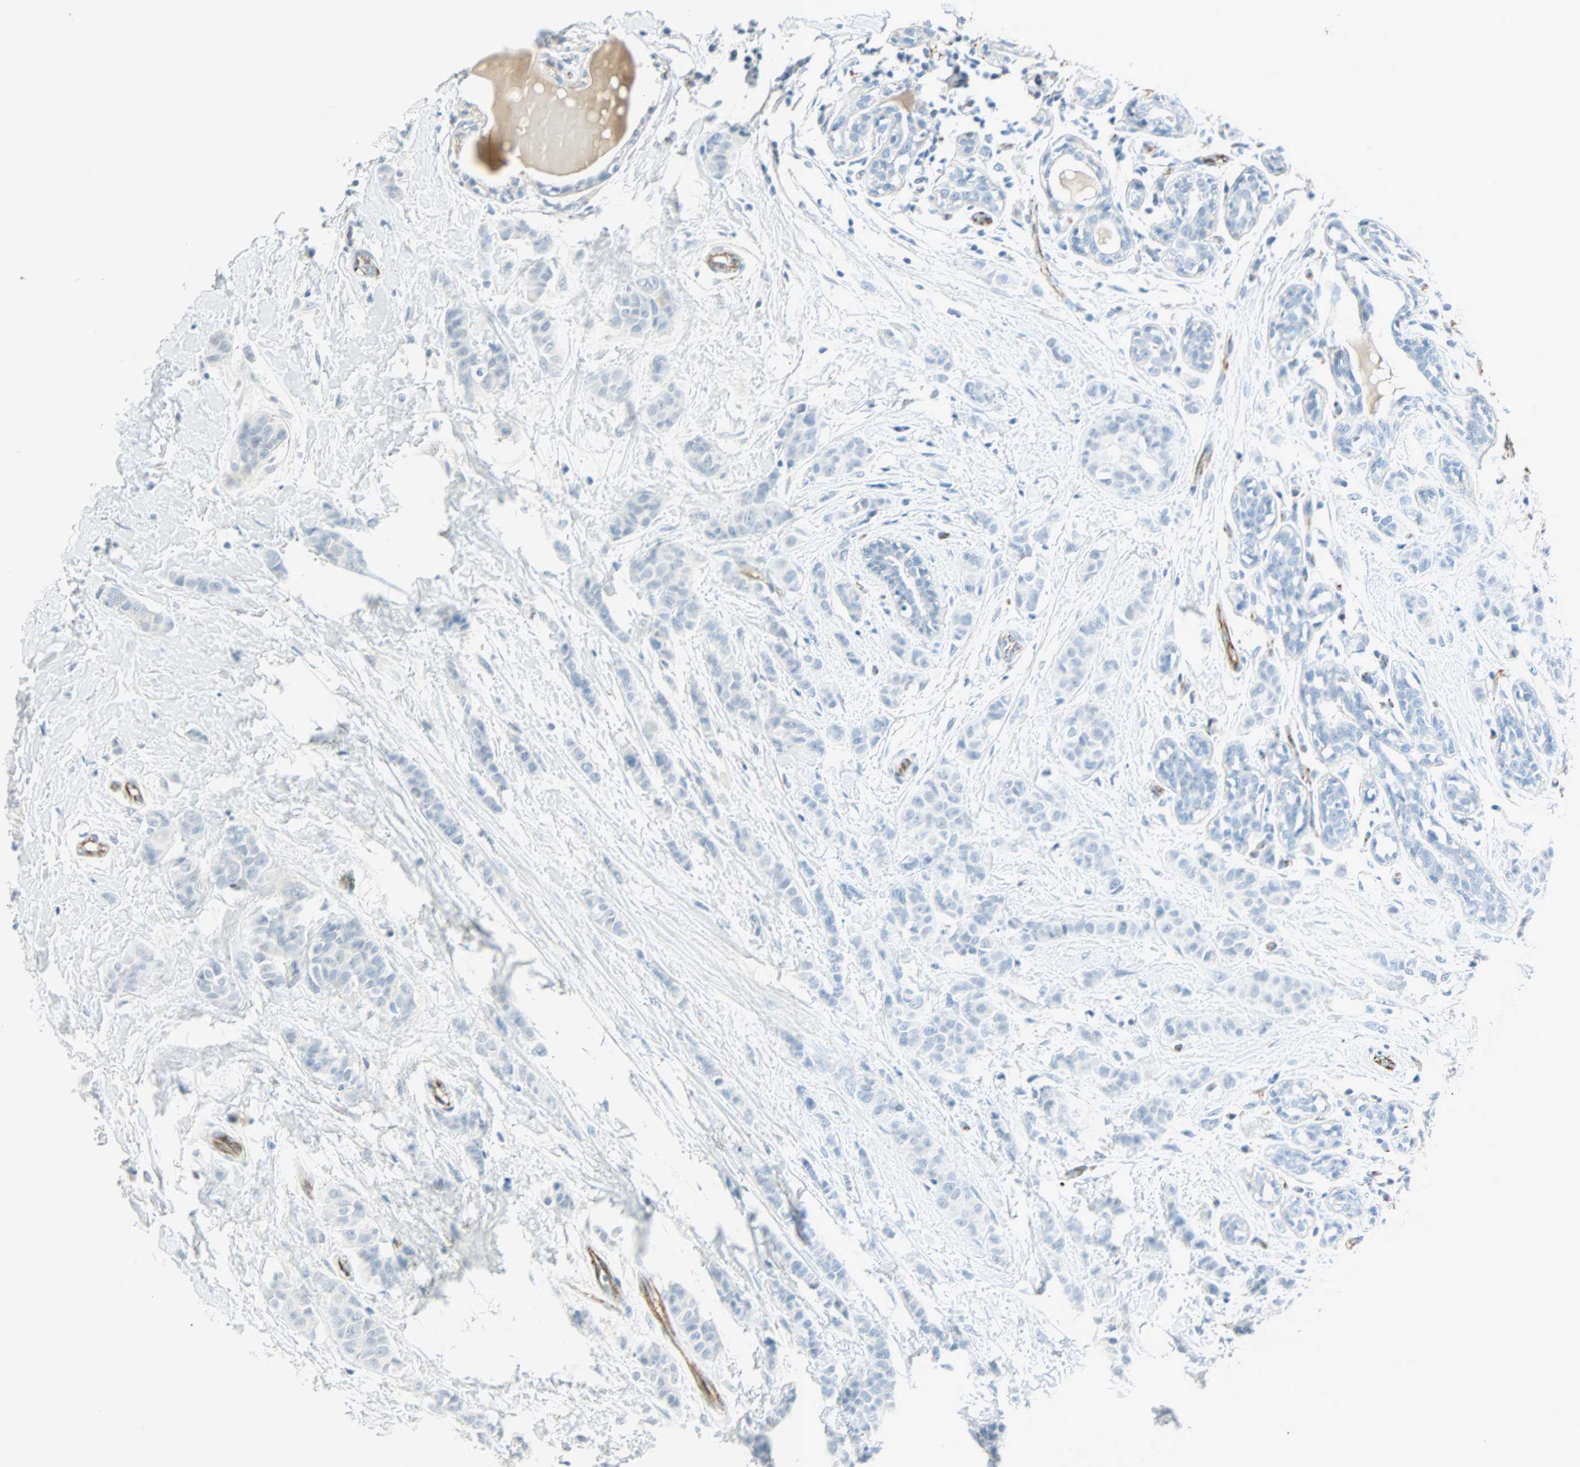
{"staining": {"intensity": "negative", "quantity": "none", "location": "none"}, "tissue": "breast cancer", "cell_type": "Tumor cells", "image_type": "cancer", "snomed": [{"axis": "morphology", "description": "Normal tissue, NOS"}, {"axis": "morphology", "description": "Duct carcinoma"}, {"axis": "topography", "description": "Breast"}], "caption": "DAB immunohistochemical staining of human breast cancer reveals no significant positivity in tumor cells. (Stains: DAB (3,3'-diaminobenzidine) immunohistochemistry (IHC) with hematoxylin counter stain, Microscopy: brightfield microscopy at high magnification).", "gene": "VPS9D1", "patient": {"sex": "female", "age": 40}}